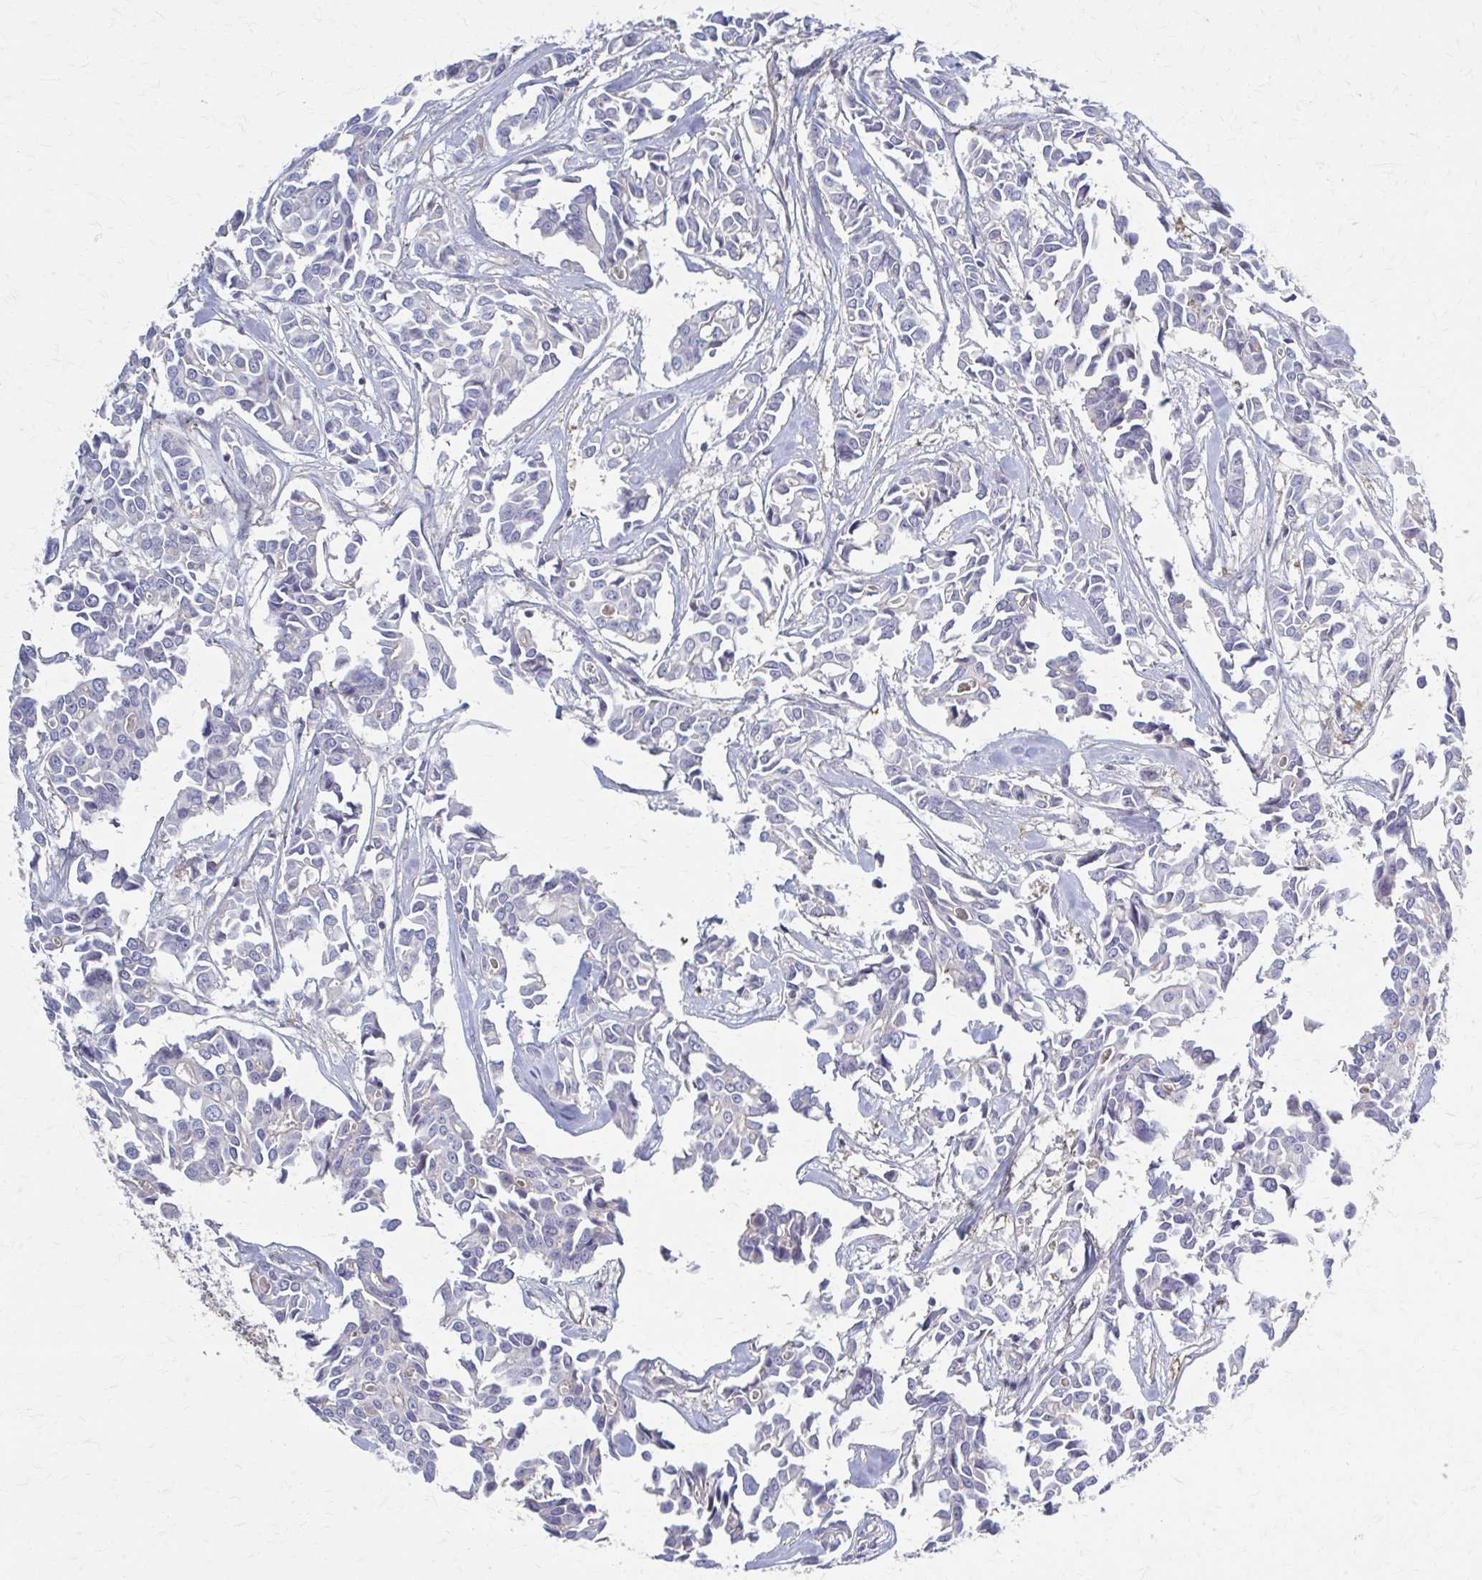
{"staining": {"intensity": "negative", "quantity": "none", "location": "none"}, "tissue": "breast cancer", "cell_type": "Tumor cells", "image_type": "cancer", "snomed": [{"axis": "morphology", "description": "Duct carcinoma"}, {"axis": "topography", "description": "Breast"}], "caption": "Photomicrograph shows no protein staining in tumor cells of invasive ductal carcinoma (breast) tissue. (IHC, brightfield microscopy, high magnification).", "gene": "MMP14", "patient": {"sex": "female", "age": 54}}